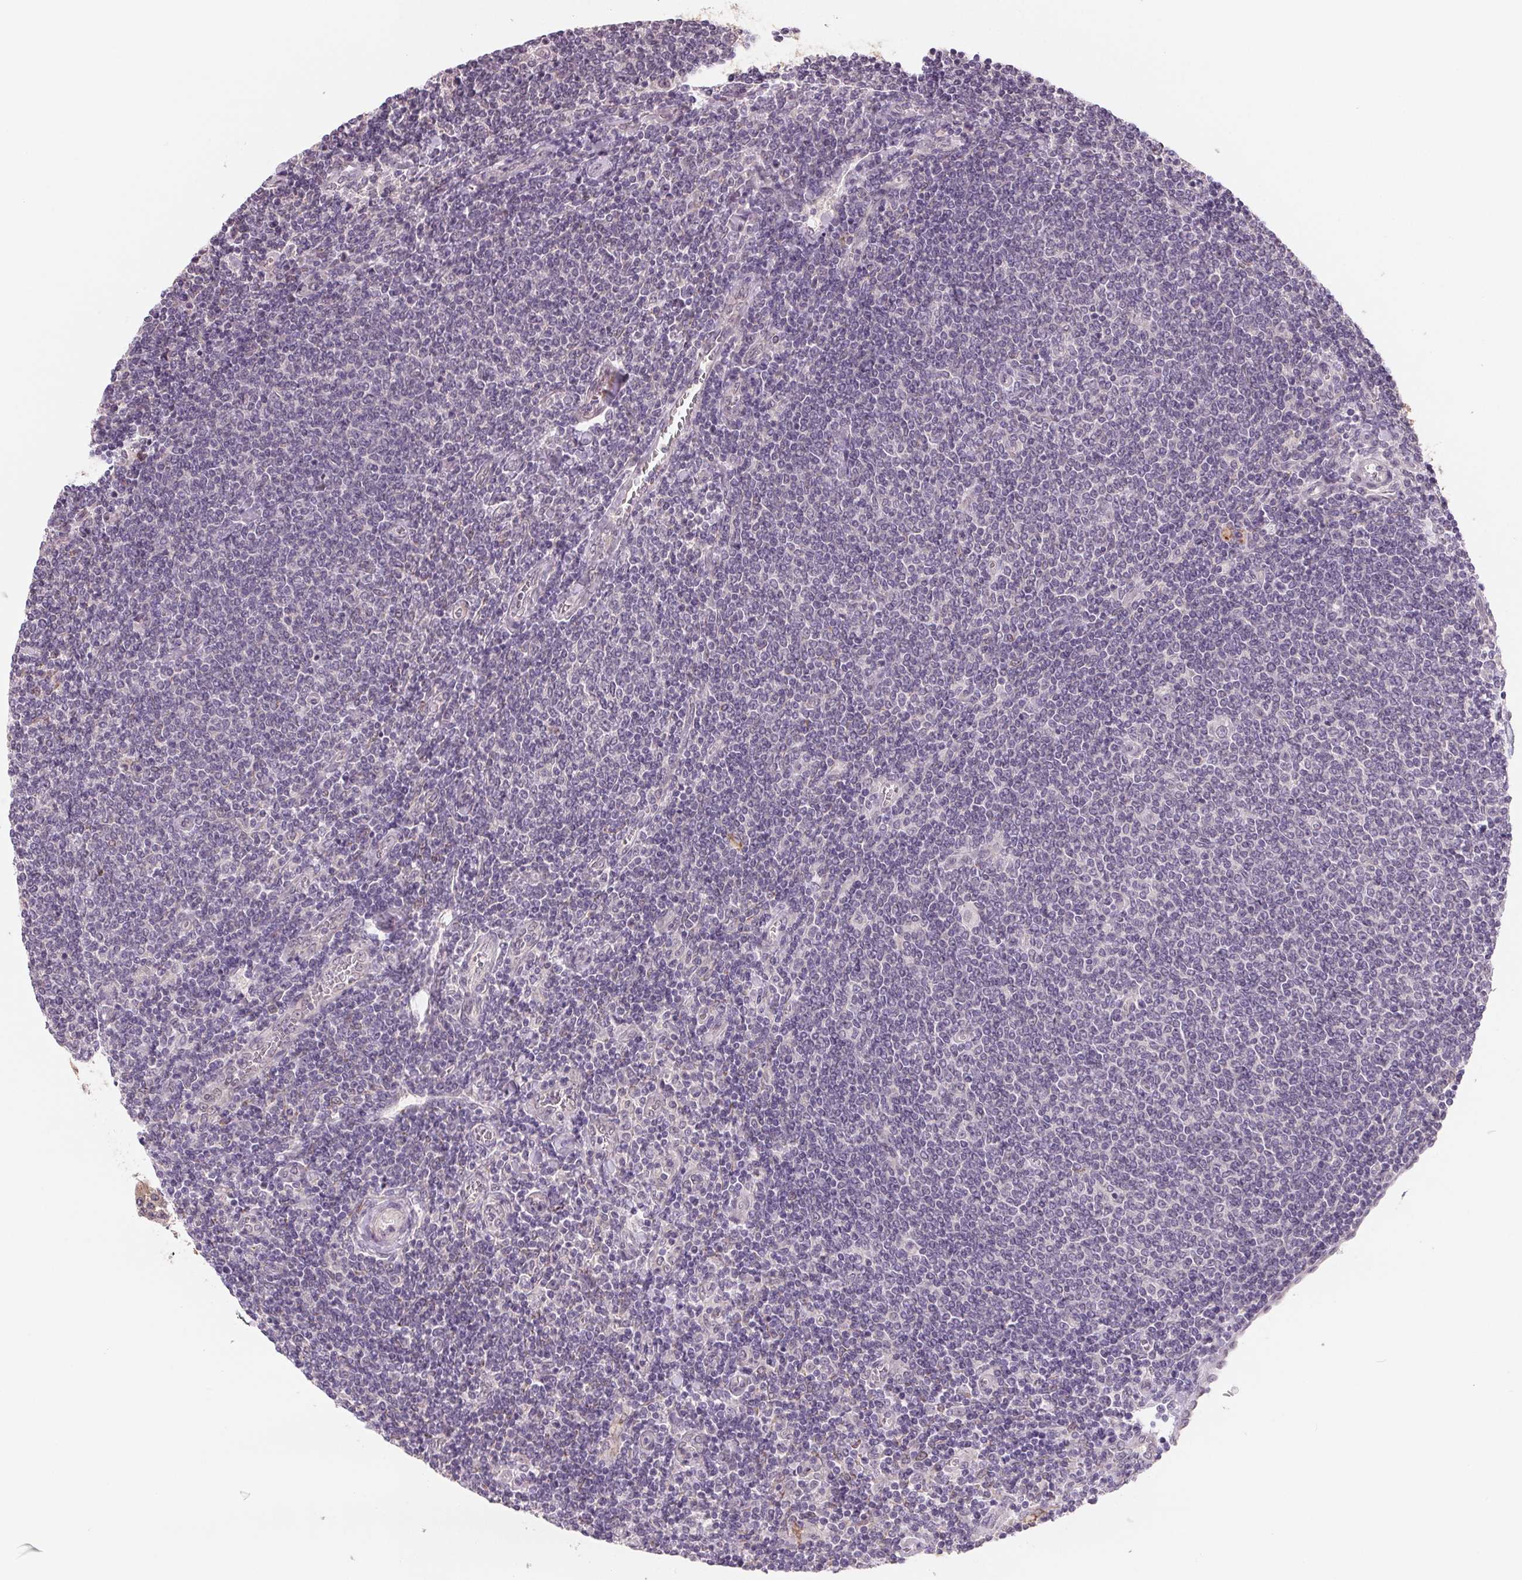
{"staining": {"intensity": "negative", "quantity": "none", "location": "none"}, "tissue": "lymphoma", "cell_type": "Tumor cells", "image_type": "cancer", "snomed": [{"axis": "morphology", "description": "Malignant lymphoma, non-Hodgkin's type, Low grade"}, {"axis": "topography", "description": "Lymph node"}], "caption": "Micrograph shows no significant protein staining in tumor cells of lymphoma.", "gene": "CFC1", "patient": {"sex": "male", "age": 52}}